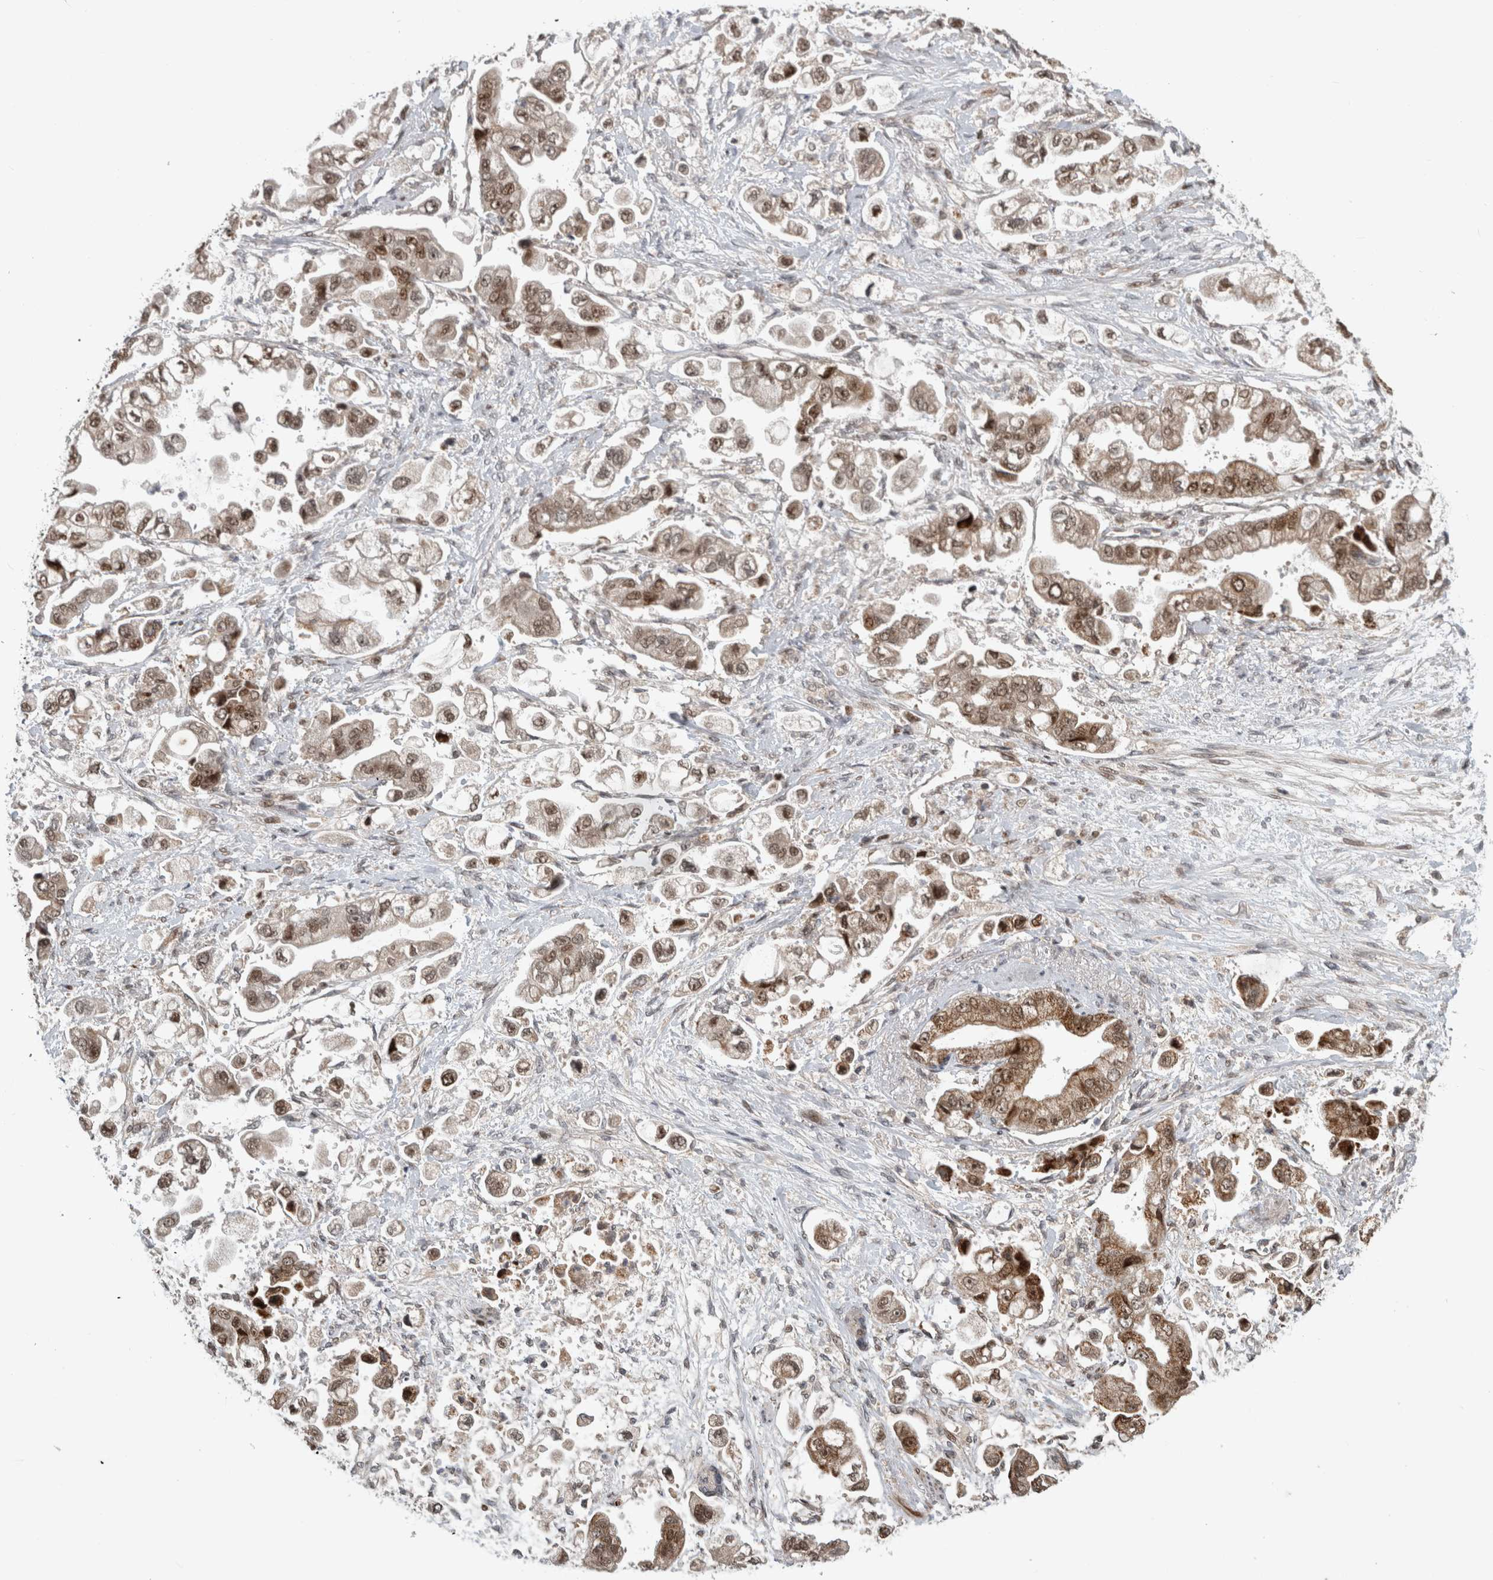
{"staining": {"intensity": "moderate", "quantity": ">75%", "location": "cytoplasmic/membranous,nuclear"}, "tissue": "stomach cancer", "cell_type": "Tumor cells", "image_type": "cancer", "snomed": [{"axis": "morphology", "description": "Adenocarcinoma, NOS"}, {"axis": "topography", "description": "Stomach"}], "caption": "IHC of human stomach cancer demonstrates medium levels of moderate cytoplasmic/membranous and nuclear expression in about >75% of tumor cells. (DAB = brown stain, brightfield microscopy at high magnification).", "gene": "INSRR", "patient": {"sex": "male", "age": 62}}